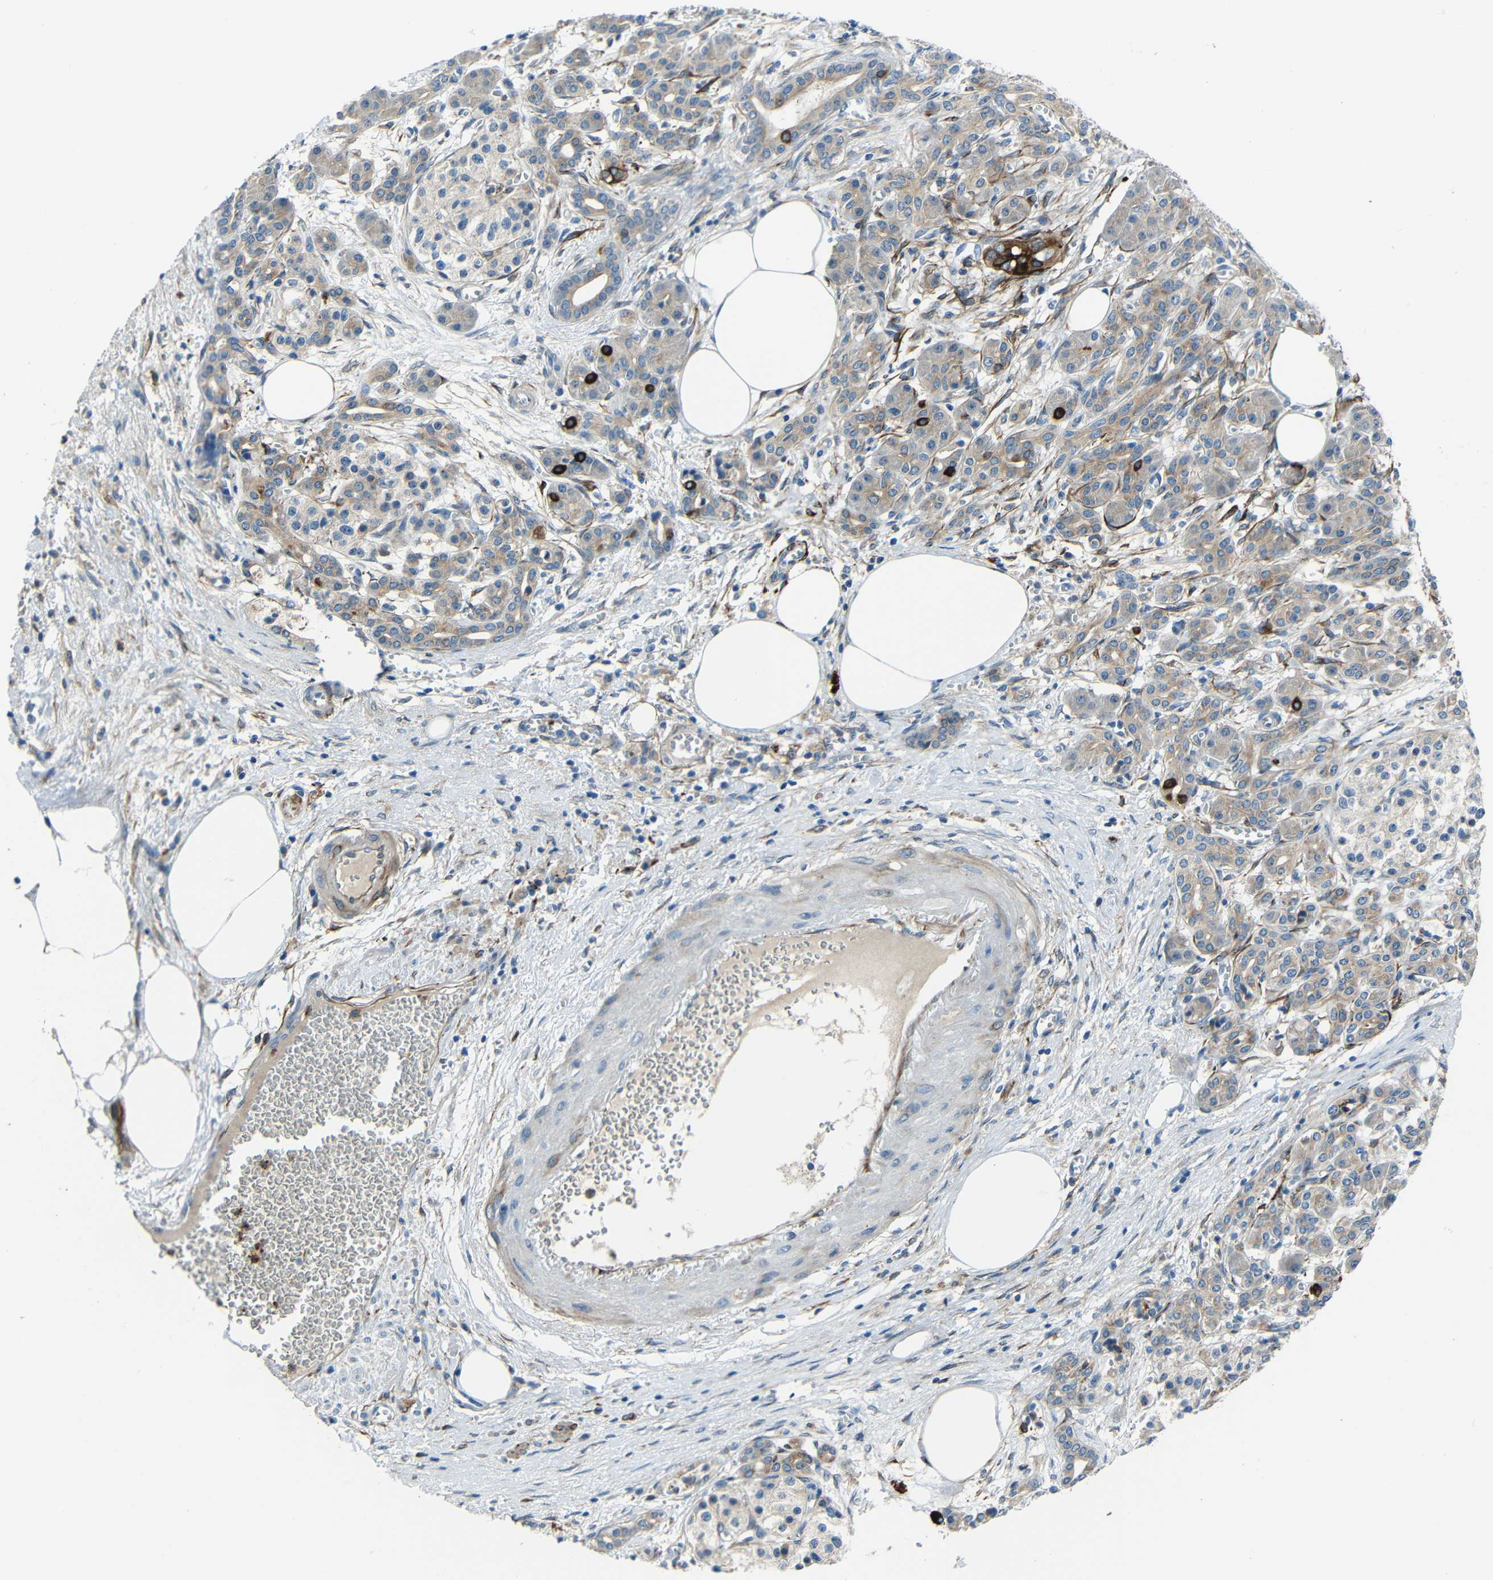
{"staining": {"intensity": "strong", "quantity": "<25%", "location": "cytoplasmic/membranous"}, "tissue": "pancreatic cancer", "cell_type": "Tumor cells", "image_type": "cancer", "snomed": [{"axis": "morphology", "description": "Adenocarcinoma, NOS"}, {"axis": "topography", "description": "Pancreas"}], "caption": "Approximately <25% of tumor cells in adenocarcinoma (pancreatic) exhibit strong cytoplasmic/membranous protein staining as visualized by brown immunohistochemical staining.", "gene": "DCLK1", "patient": {"sex": "female", "age": 70}}